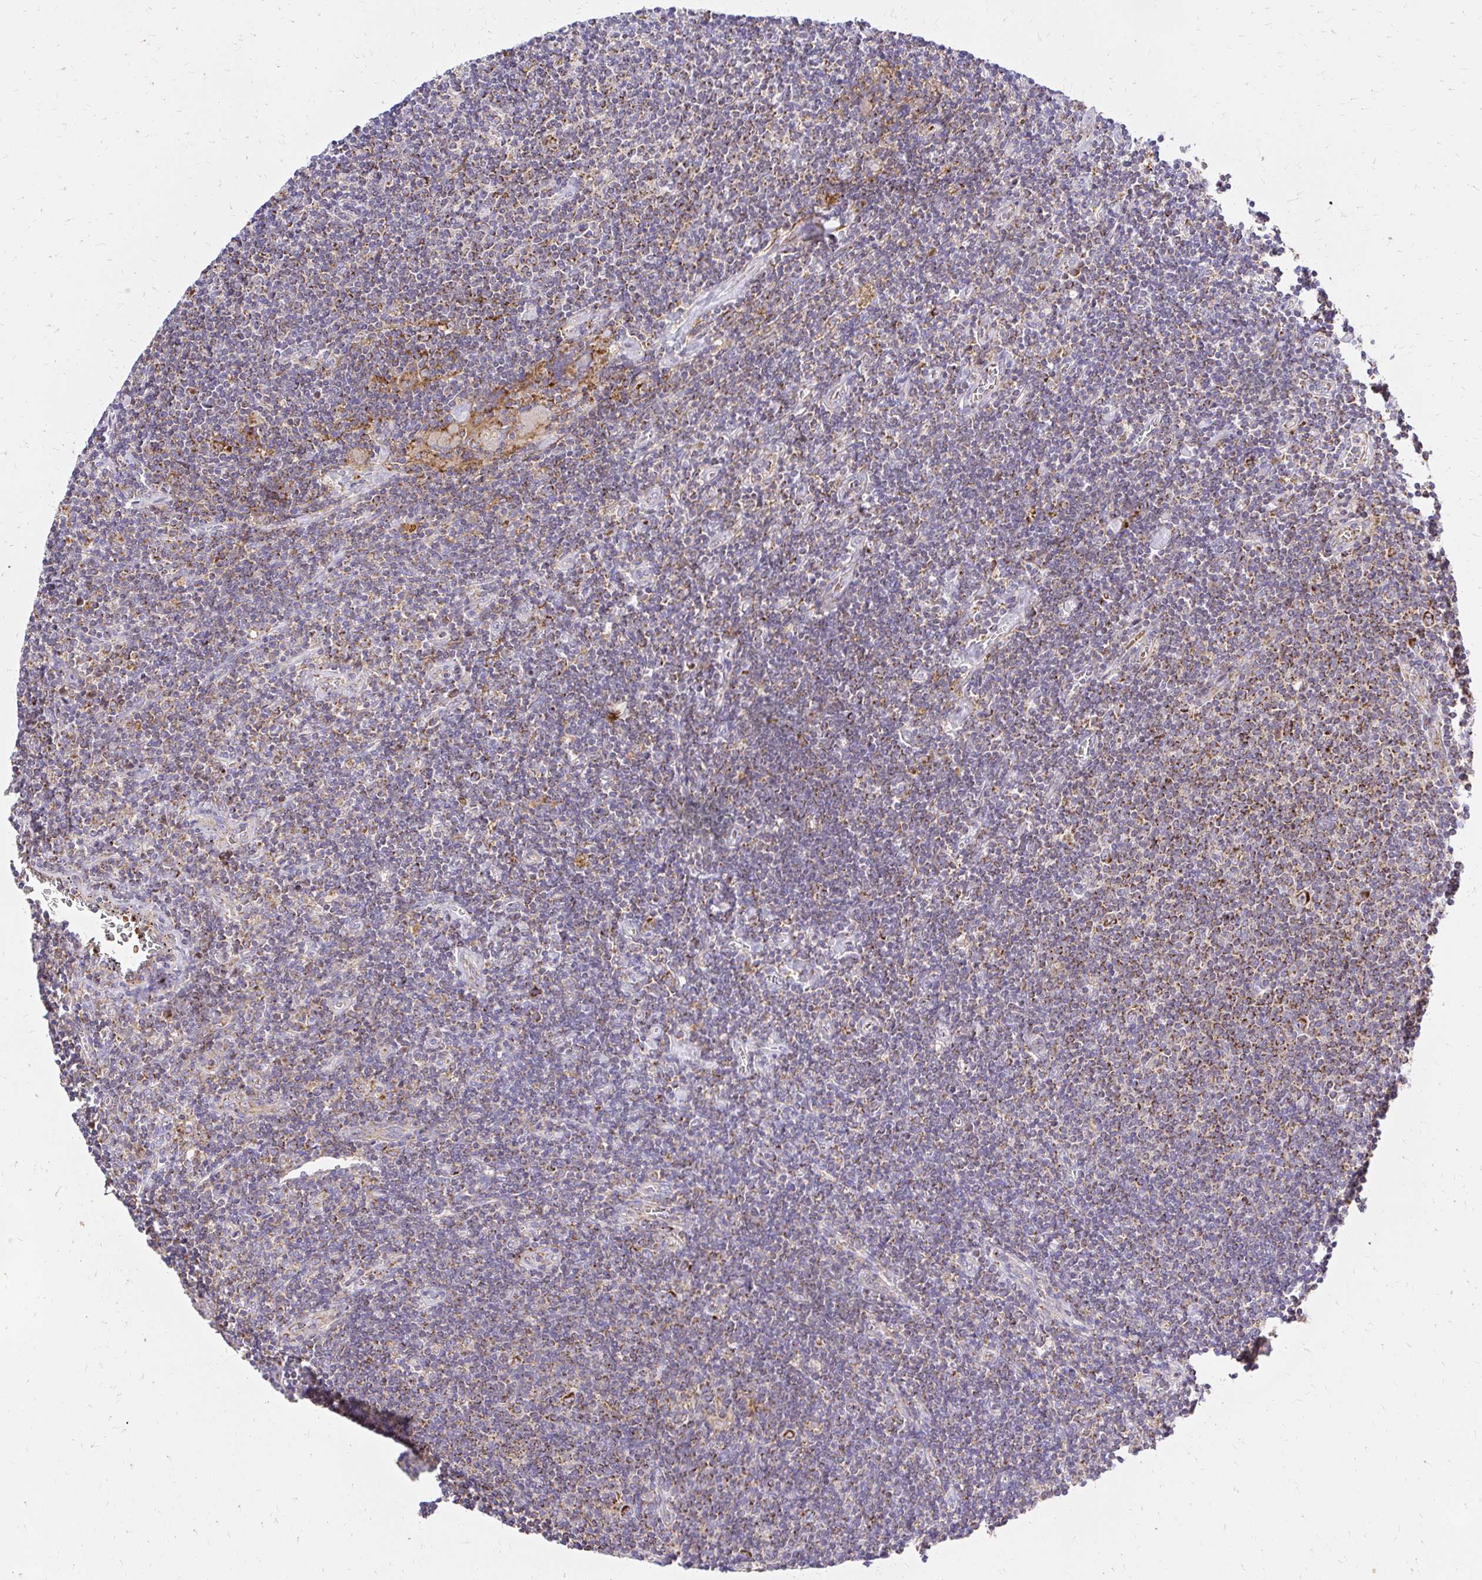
{"staining": {"intensity": "moderate", "quantity": ">75%", "location": "cytoplasmic/membranous"}, "tissue": "lymphoma", "cell_type": "Tumor cells", "image_type": "cancer", "snomed": [{"axis": "morphology", "description": "Hodgkin's disease, NOS"}, {"axis": "topography", "description": "Lymph node"}], "caption": "Moderate cytoplasmic/membranous protein positivity is identified in about >75% of tumor cells in lymphoma.", "gene": "MRPL13", "patient": {"sex": "male", "age": 40}}